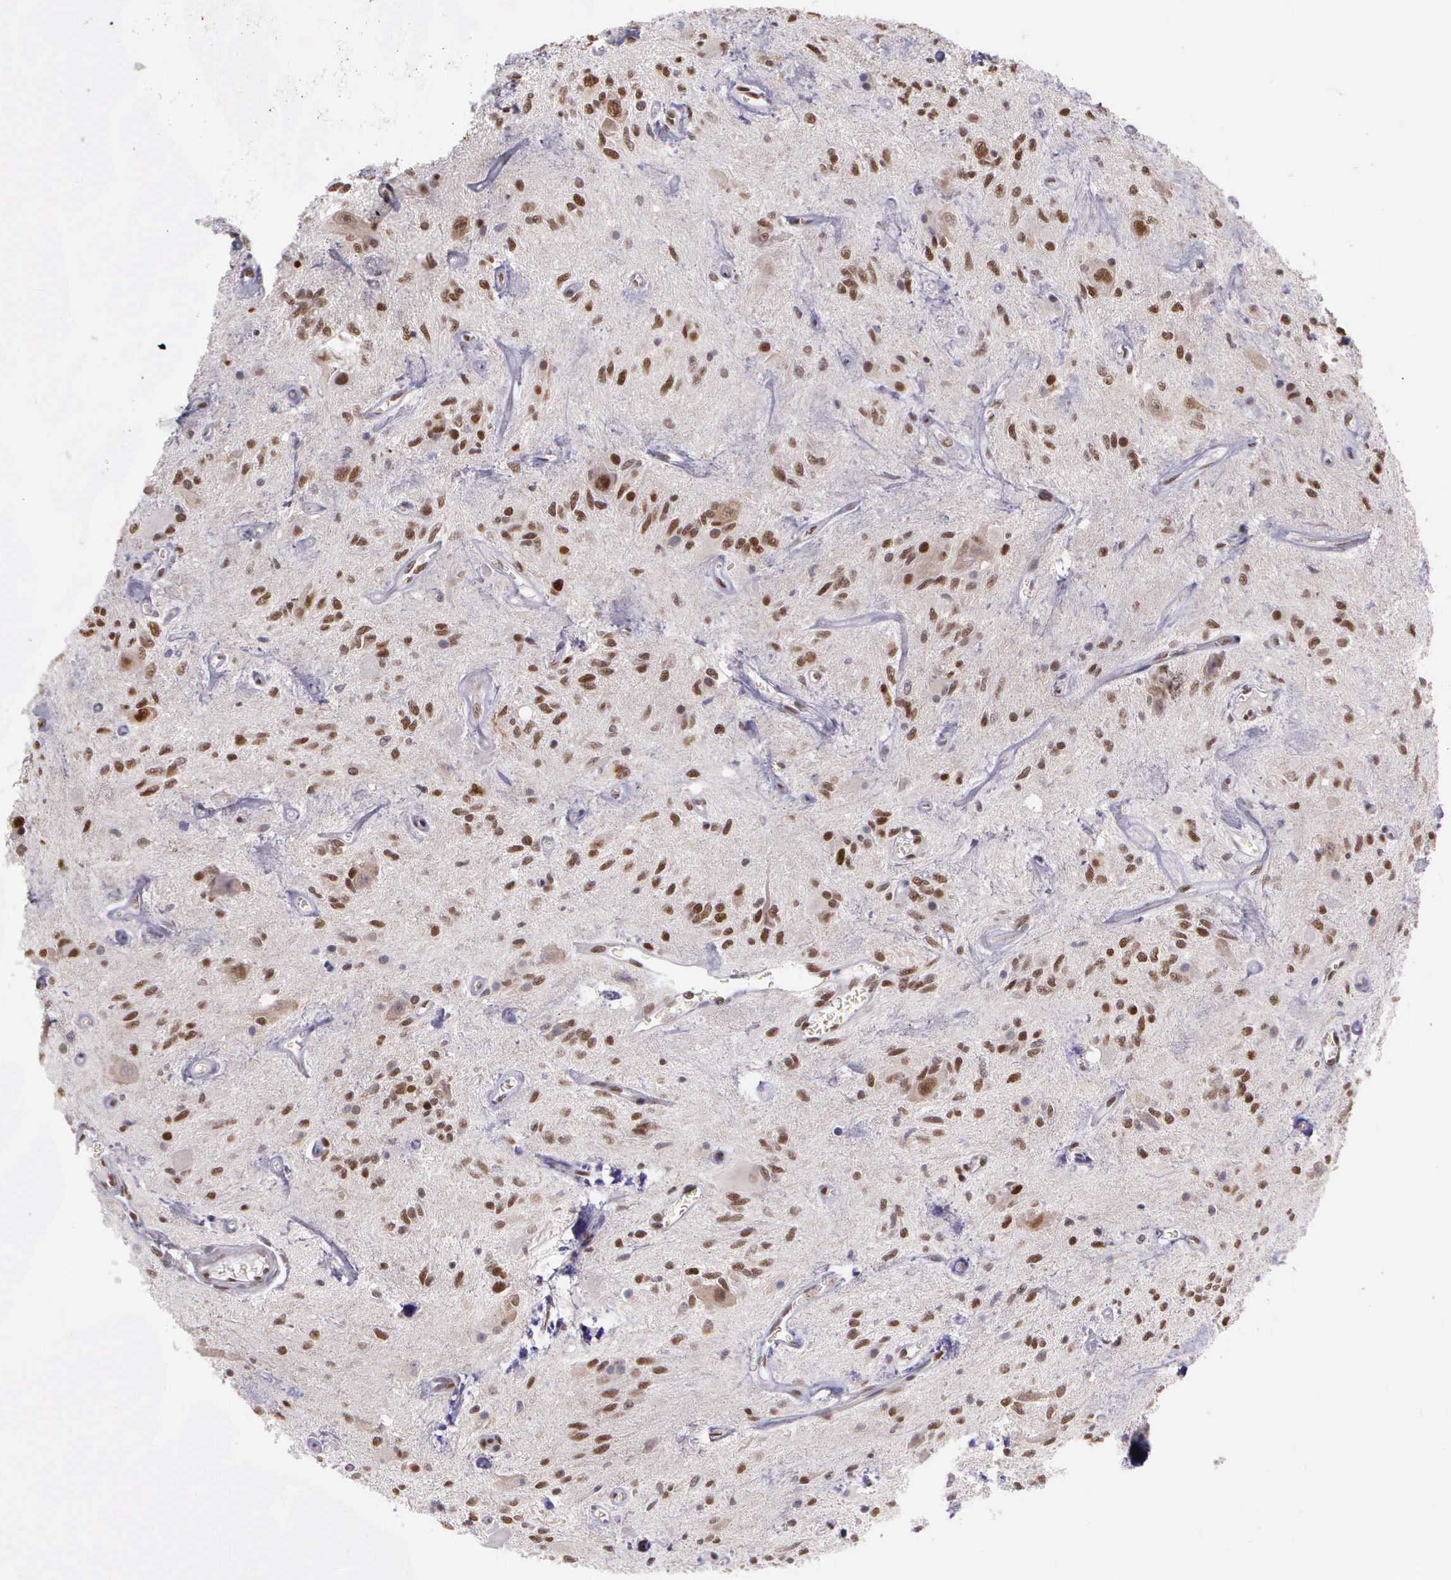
{"staining": {"intensity": "moderate", "quantity": ">75%", "location": "nuclear"}, "tissue": "glioma", "cell_type": "Tumor cells", "image_type": "cancer", "snomed": [{"axis": "morphology", "description": "Glioma, malignant, Low grade"}, {"axis": "topography", "description": "Brain"}], "caption": "Glioma stained for a protein (brown) reveals moderate nuclear positive expression in about >75% of tumor cells.", "gene": "UBR7", "patient": {"sex": "female", "age": 15}}